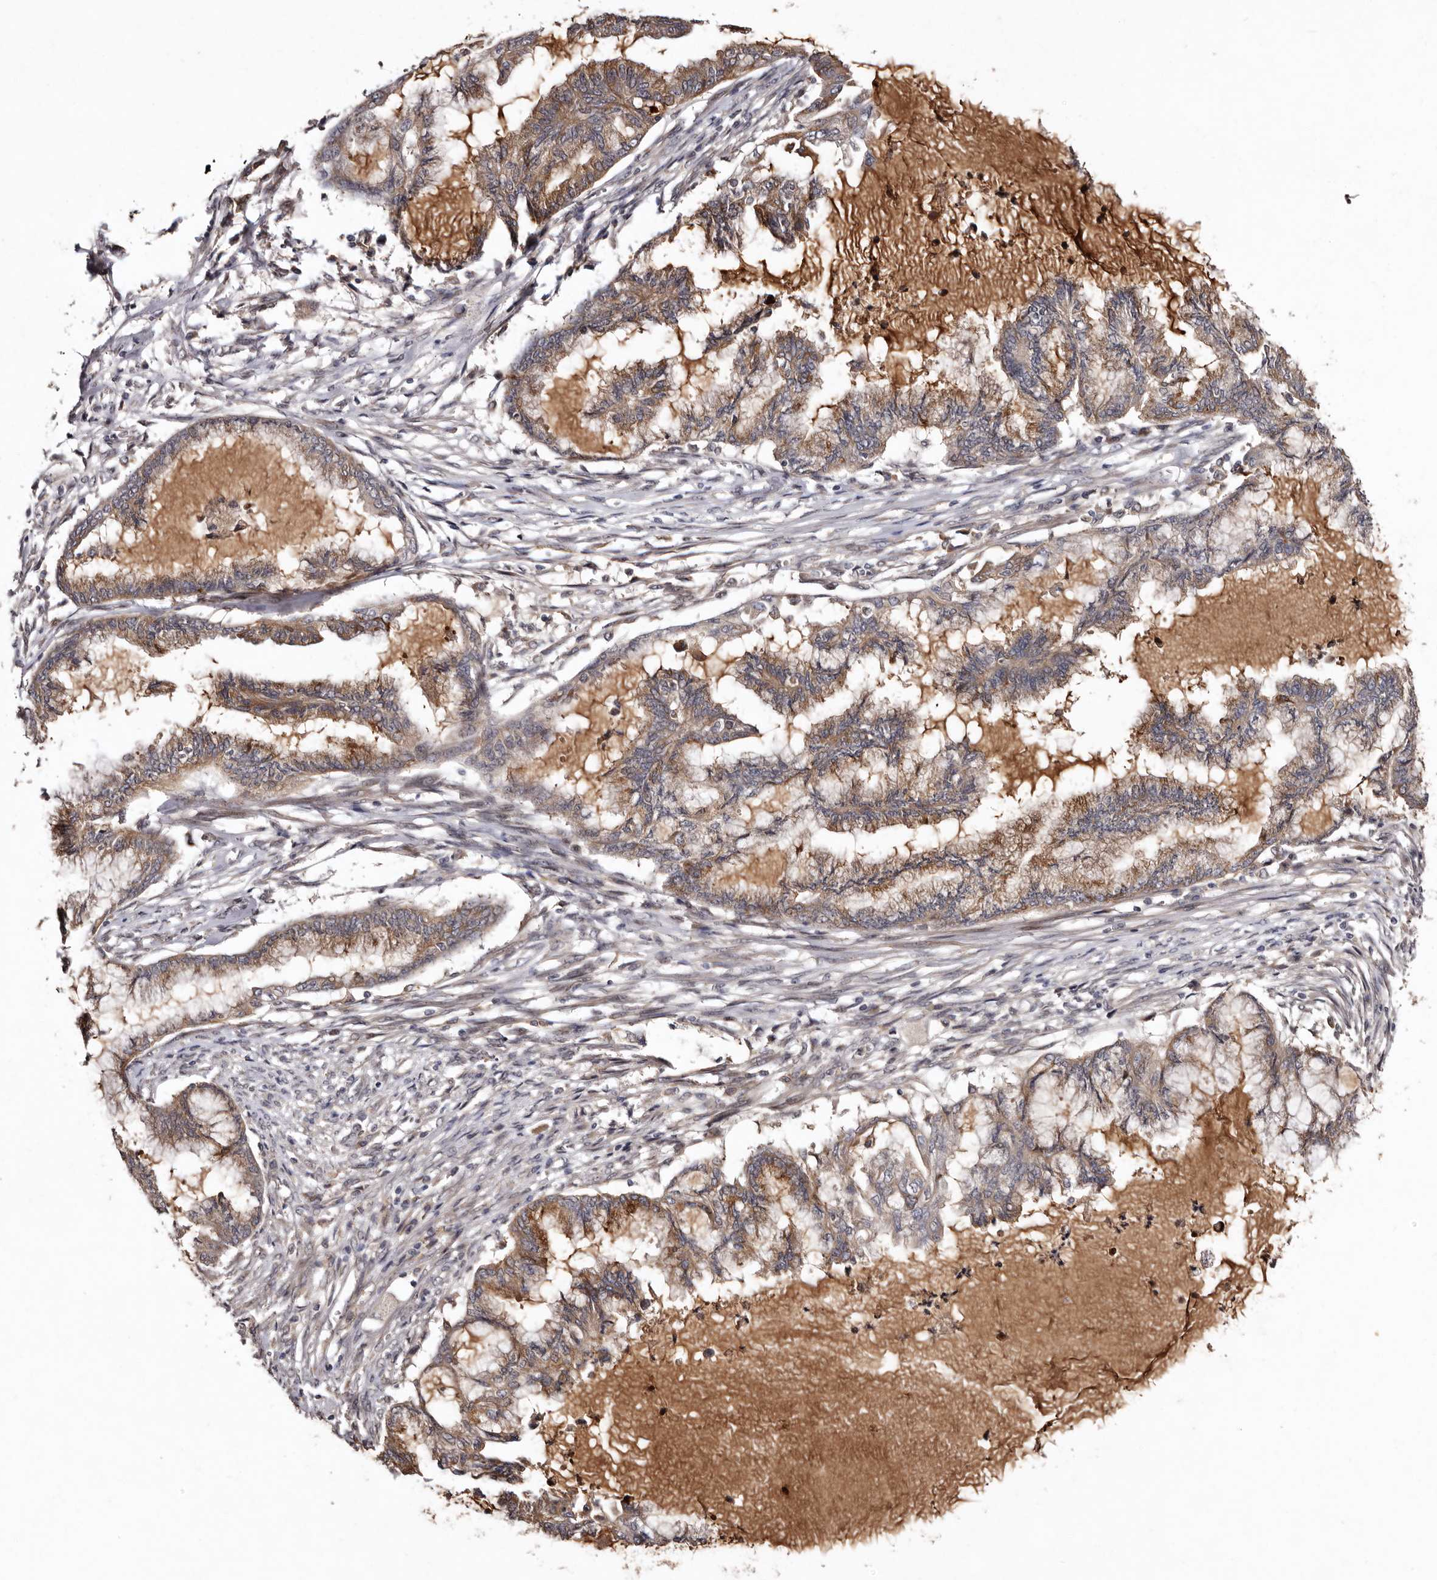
{"staining": {"intensity": "moderate", "quantity": ">75%", "location": "cytoplasmic/membranous"}, "tissue": "endometrial cancer", "cell_type": "Tumor cells", "image_type": "cancer", "snomed": [{"axis": "morphology", "description": "Adenocarcinoma, NOS"}, {"axis": "topography", "description": "Endometrium"}], "caption": "Approximately >75% of tumor cells in human endometrial cancer (adenocarcinoma) reveal moderate cytoplasmic/membranous protein expression as visualized by brown immunohistochemical staining.", "gene": "FAM91A1", "patient": {"sex": "female", "age": 86}}